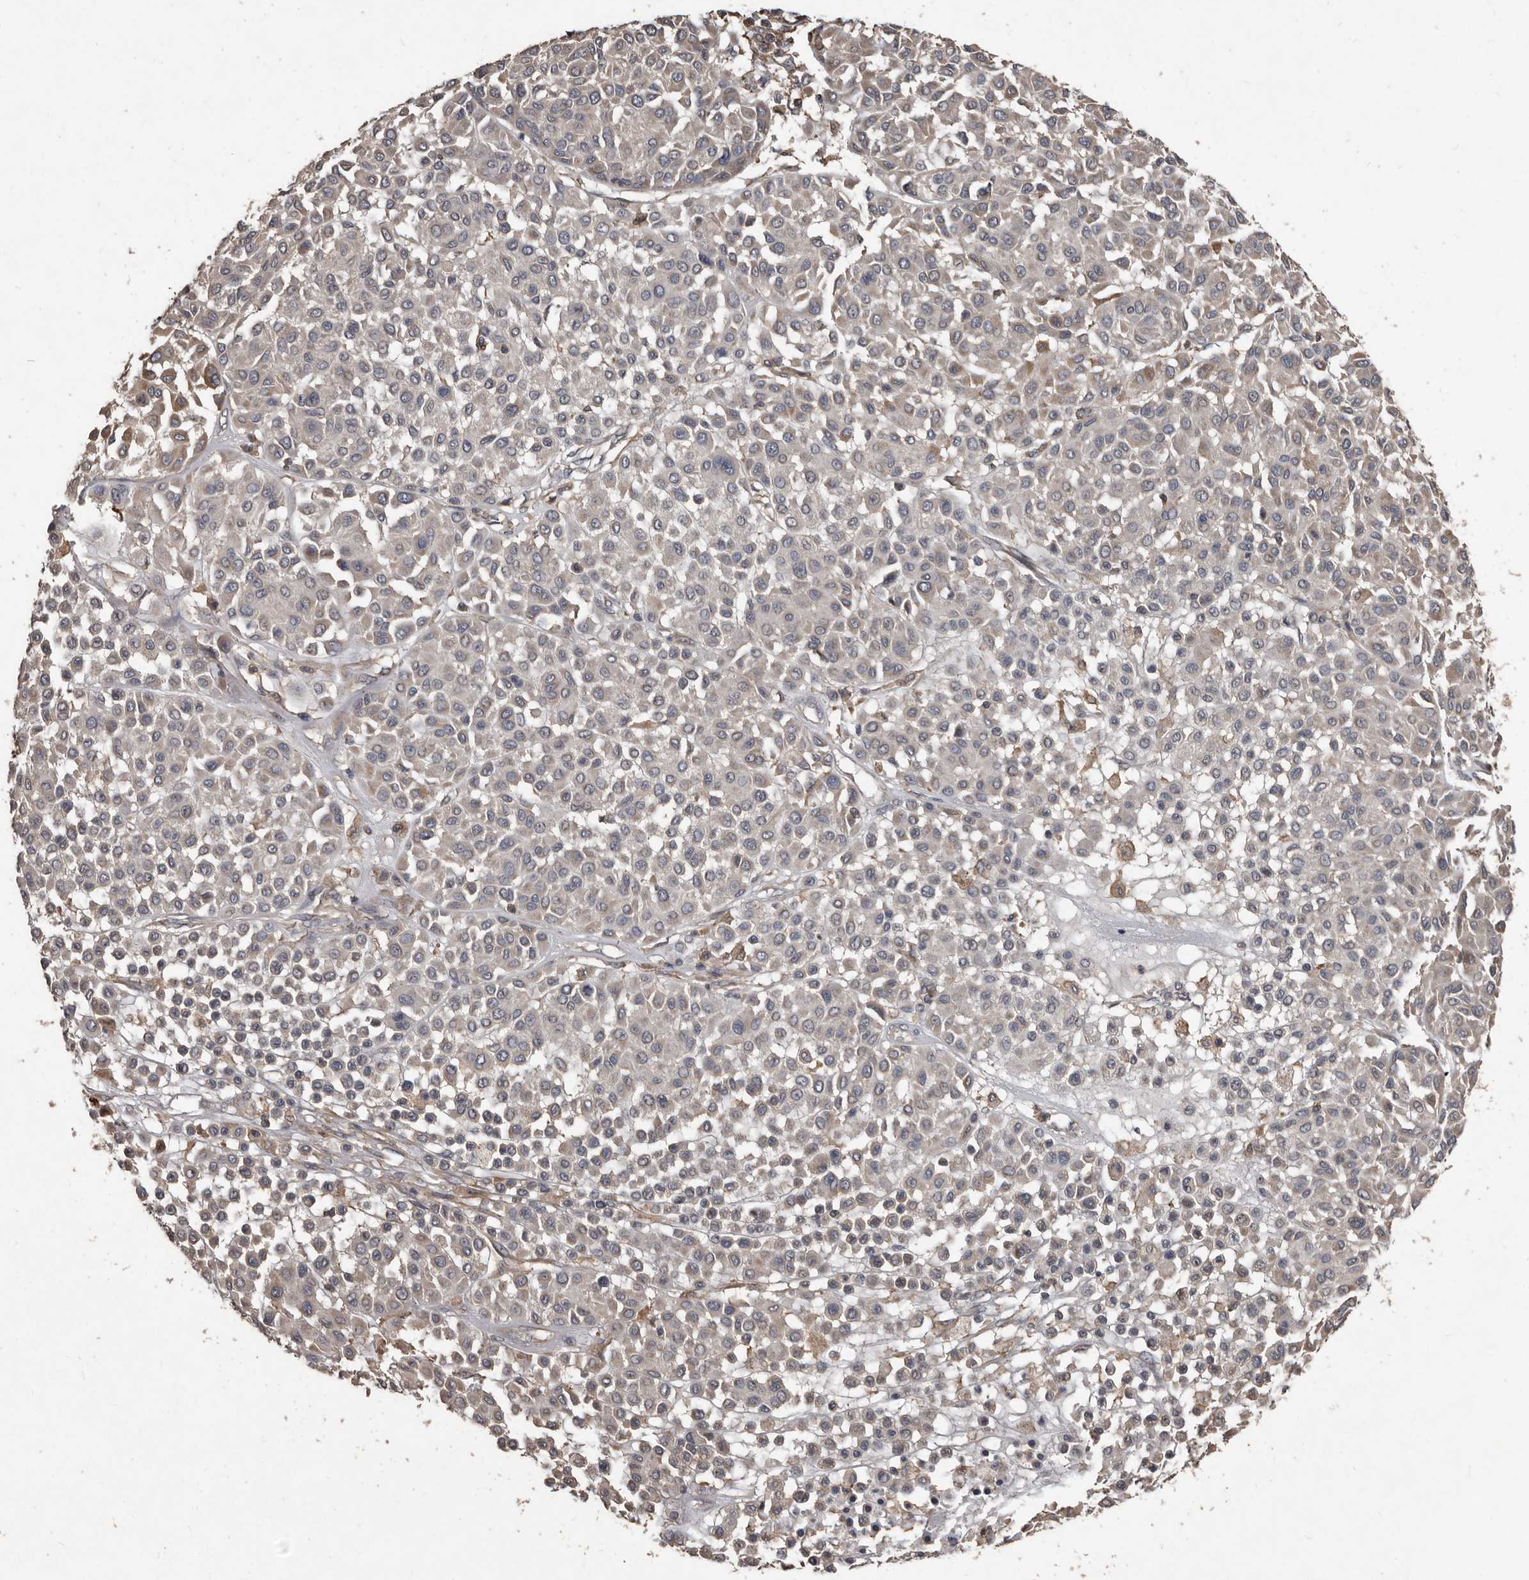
{"staining": {"intensity": "moderate", "quantity": "<25%", "location": "cytoplasmic/membranous"}, "tissue": "melanoma", "cell_type": "Tumor cells", "image_type": "cancer", "snomed": [{"axis": "morphology", "description": "Malignant melanoma, Metastatic site"}, {"axis": "topography", "description": "Soft tissue"}], "caption": "Protein staining exhibits moderate cytoplasmic/membranous expression in about <25% of tumor cells in melanoma.", "gene": "GREB1", "patient": {"sex": "male", "age": 41}}